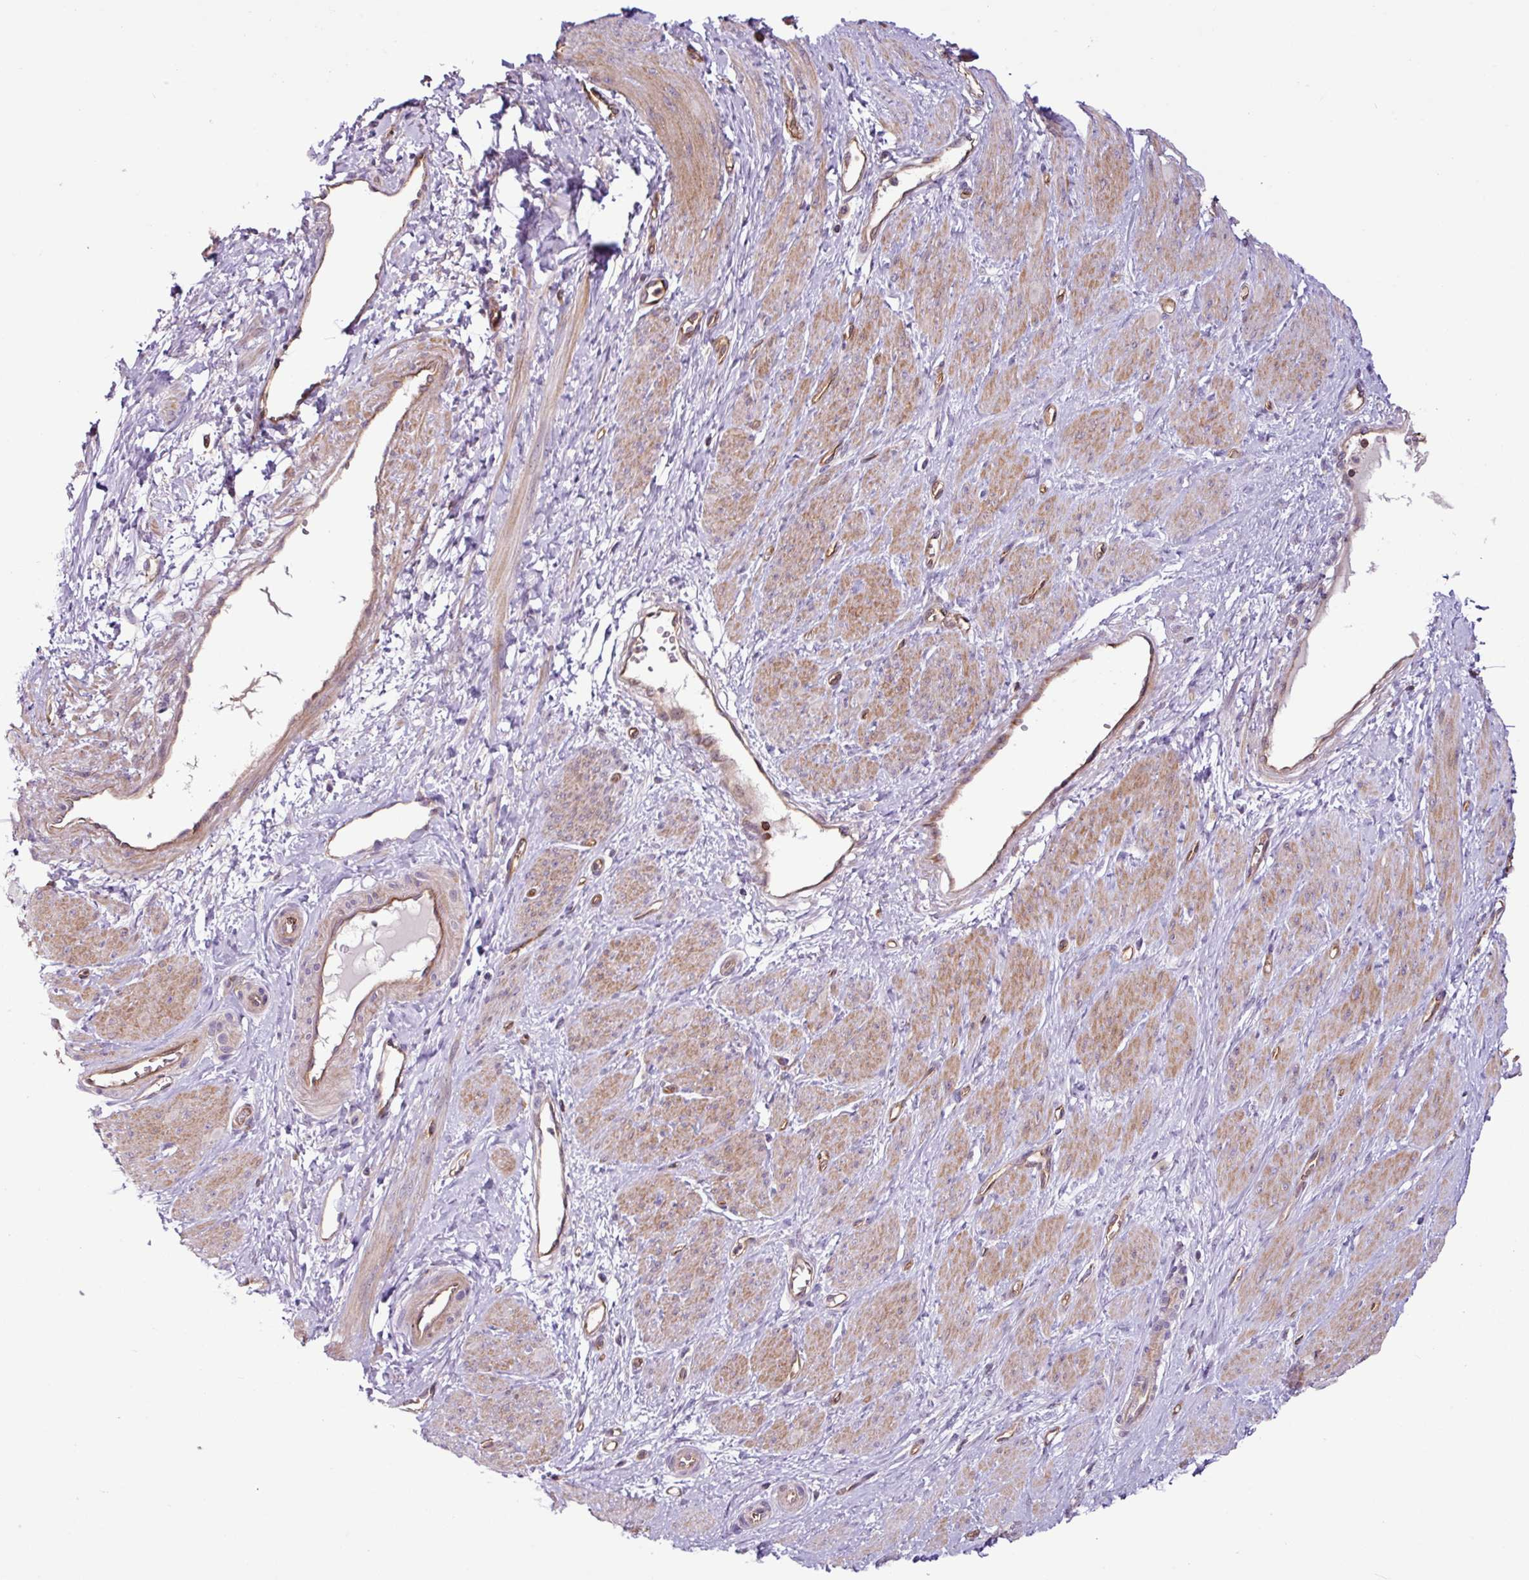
{"staining": {"intensity": "moderate", "quantity": "25%-75%", "location": "cytoplasmic/membranous"}, "tissue": "smooth muscle", "cell_type": "Smooth muscle cells", "image_type": "normal", "snomed": [{"axis": "morphology", "description": "Normal tissue, NOS"}, {"axis": "topography", "description": "Smooth muscle"}, {"axis": "topography", "description": "Uterus"}], "caption": "IHC staining of benign smooth muscle, which displays medium levels of moderate cytoplasmic/membranous positivity in about 25%-75% of smooth muscle cells indicating moderate cytoplasmic/membranous protein positivity. The staining was performed using DAB (brown) for protein detection and nuclei were counterstained in hematoxylin (blue).", "gene": "ZNF106", "patient": {"sex": "female", "age": 39}}